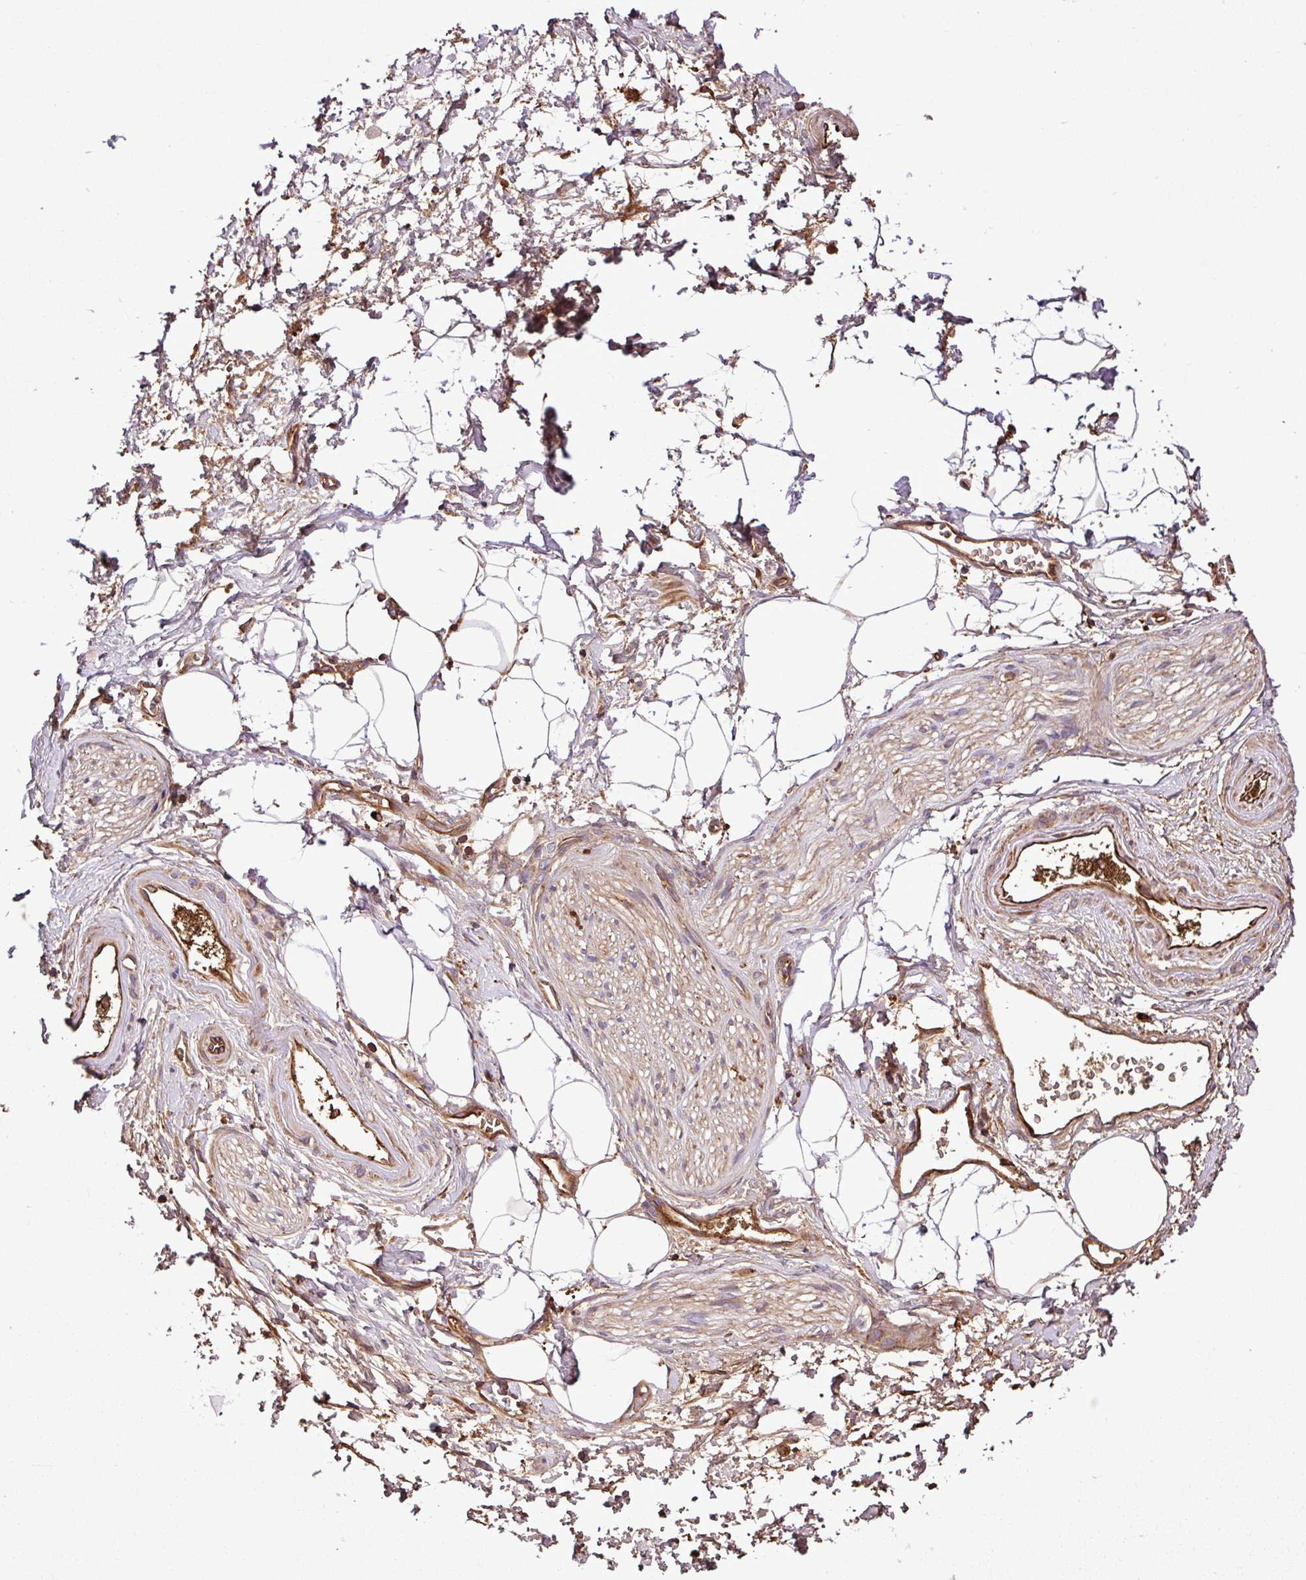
{"staining": {"intensity": "moderate", "quantity": "<25%", "location": "cytoplasmic/membranous"}, "tissue": "adipose tissue", "cell_type": "Adipocytes", "image_type": "normal", "snomed": [{"axis": "morphology", "description": "Normal tissue, NOS"}, {"axis": "topography", "description": "Prostate"}, {"axis": "topography", "description": "Peripheral nerve tissue"}], "caption": "Immunohistochemical staining of normal adipose tissue exhibits <25% levels of moderate cytoplasmic/membranous protein positivity in approximately <25% of adipocytes. The staining was performed using DAB (3,3'-diaminobenzidine), with brown indicating positive protein expression. Nuclei are stained blue with hematoxylin.", "gene": "ZNF266", "patient": {"sex": "male", "age": 55}}